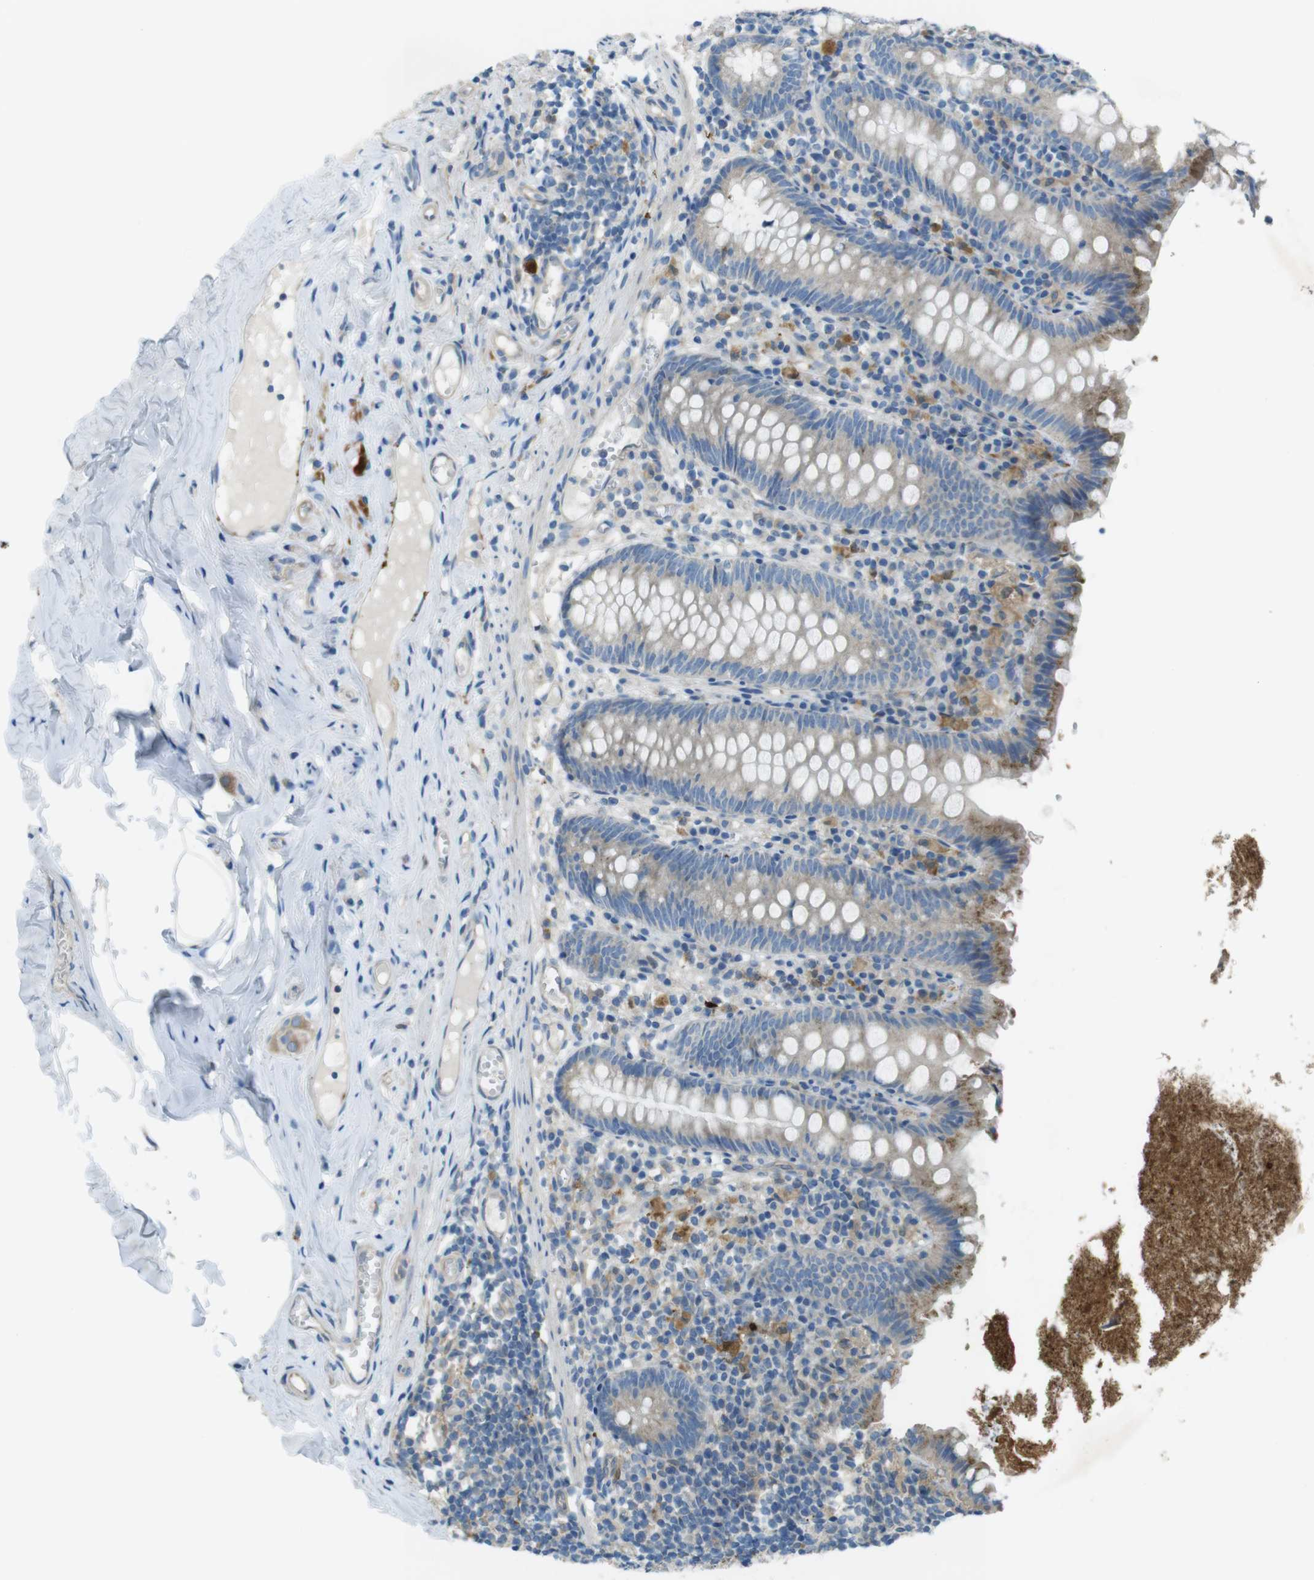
{"staining": {"intensity": "moderate", "quantity": "<25%", "location": "cytoplasmic/membranous"}, "tissue": "appendix", "cell_type": "Glandular cells", "image_type": "normal", "snomed": [{"axis": "morphology", "description": "Normal tissue, NOS"}, {"axis": "topography", "description": "Appendix"}], "caption": "Immunohistochemistry (IHC) of benign human appendix demonstrates low levels of moderate cytoplasmic/membranous staining in about <25% of glandular cells. Using DAB (3,3'-diaminobenzidine) (brown) and hematoxylin (blue) stains, captured at high magnification using brightfield microscopy.", "gene": "TMEM41B", "patient": {"sex": "male", "age": 52}}